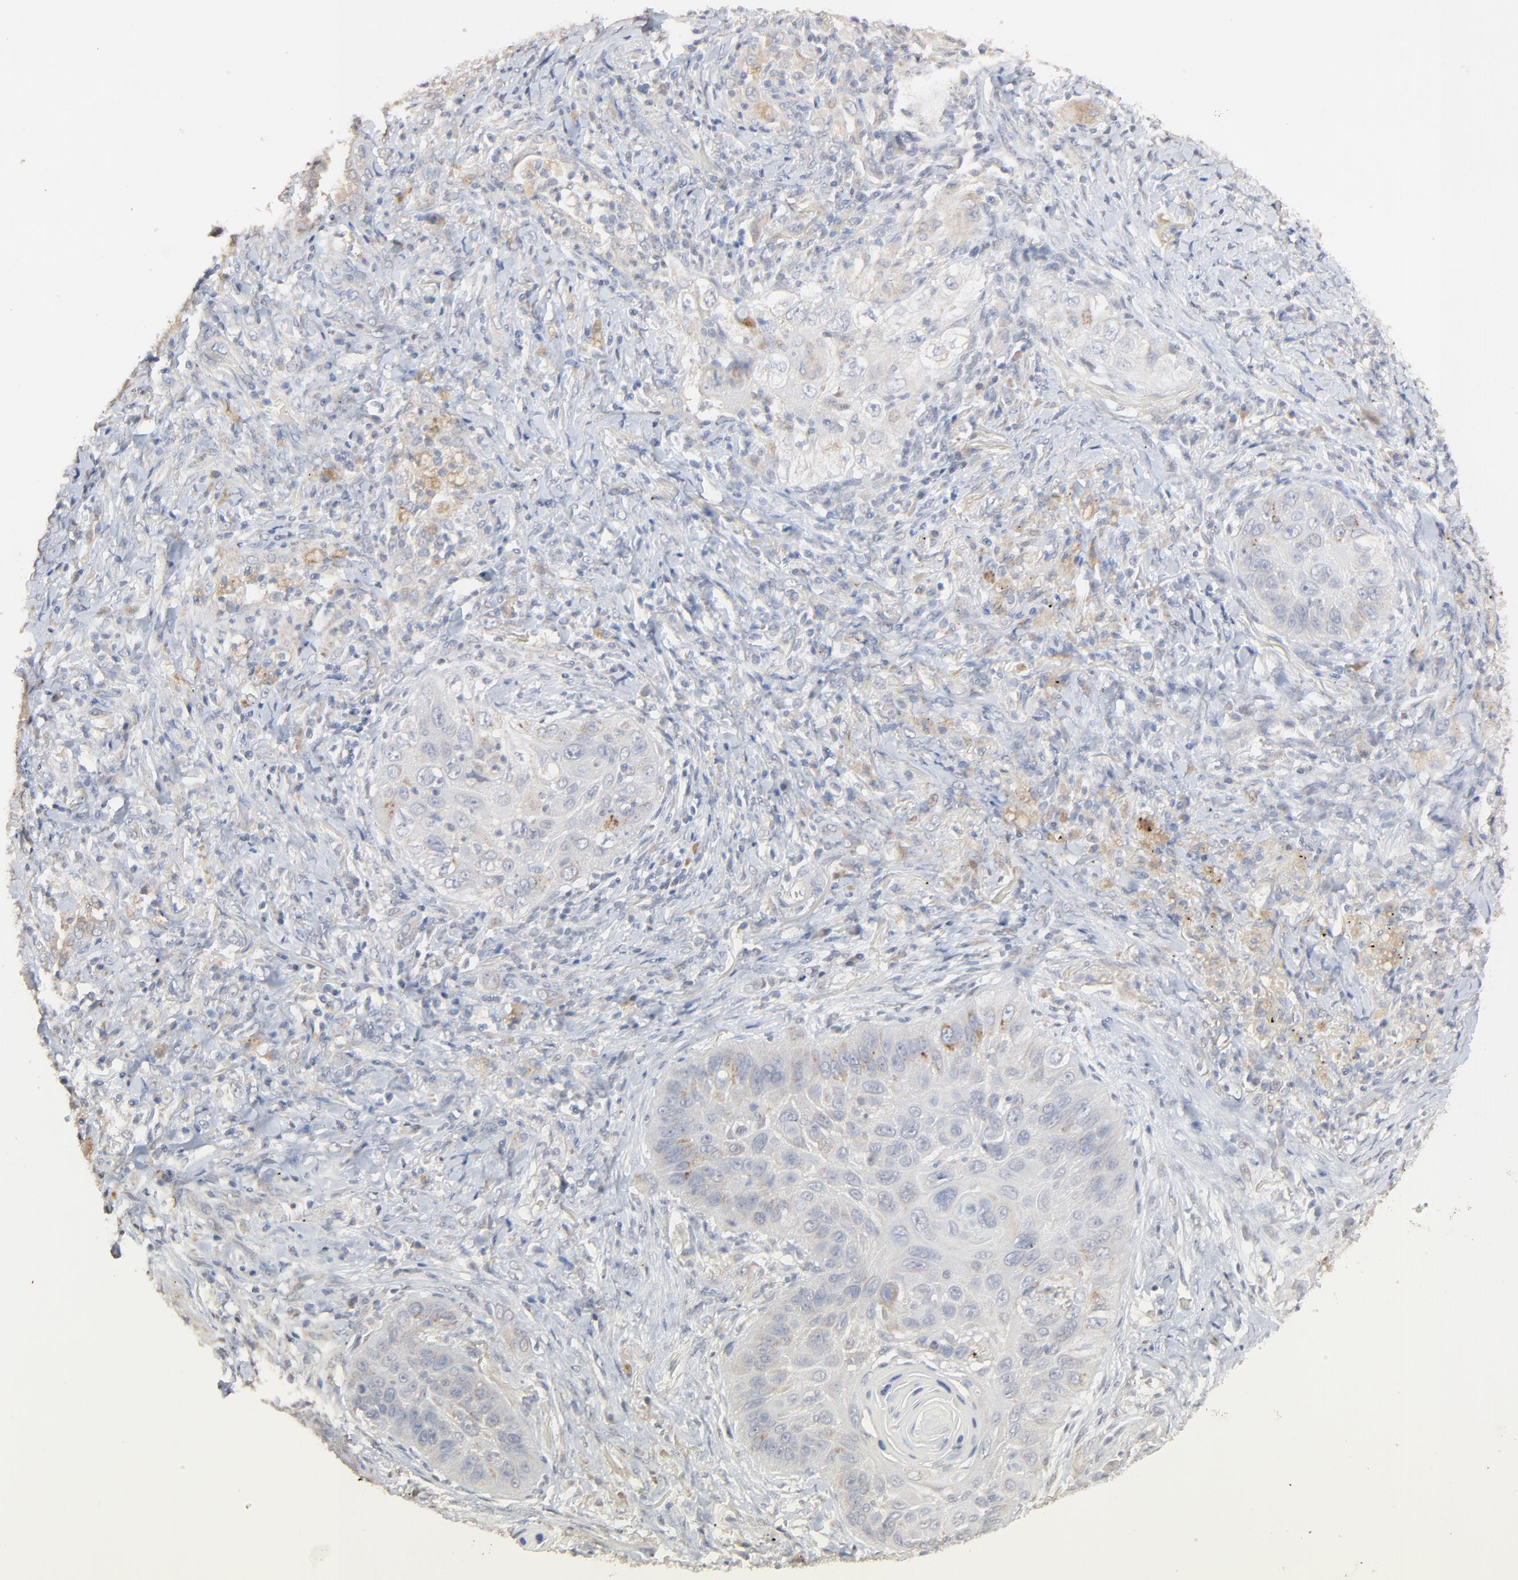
{"staining": {"intensity": "weak", "quantity": "<25%", "location": "cytoplasmic/membranous"}, "tissue": "lung cancer", "cell_type": "Tumor cells", "image_type": "cancer", "snomed": [{"axis": "morphology", "description": "Squamous cell carcinoma, NOS"}, {"axis": "topography", "description": "Lung"}], "caption": "Protein analysis of lung cancer demonstrates no significant expression in tumor cells. (DAB immunohistochemistry (IHC) with hematoxylin counter stain).", "gene": "FANCB", "patient": {"sex": "female", "age": 67}}